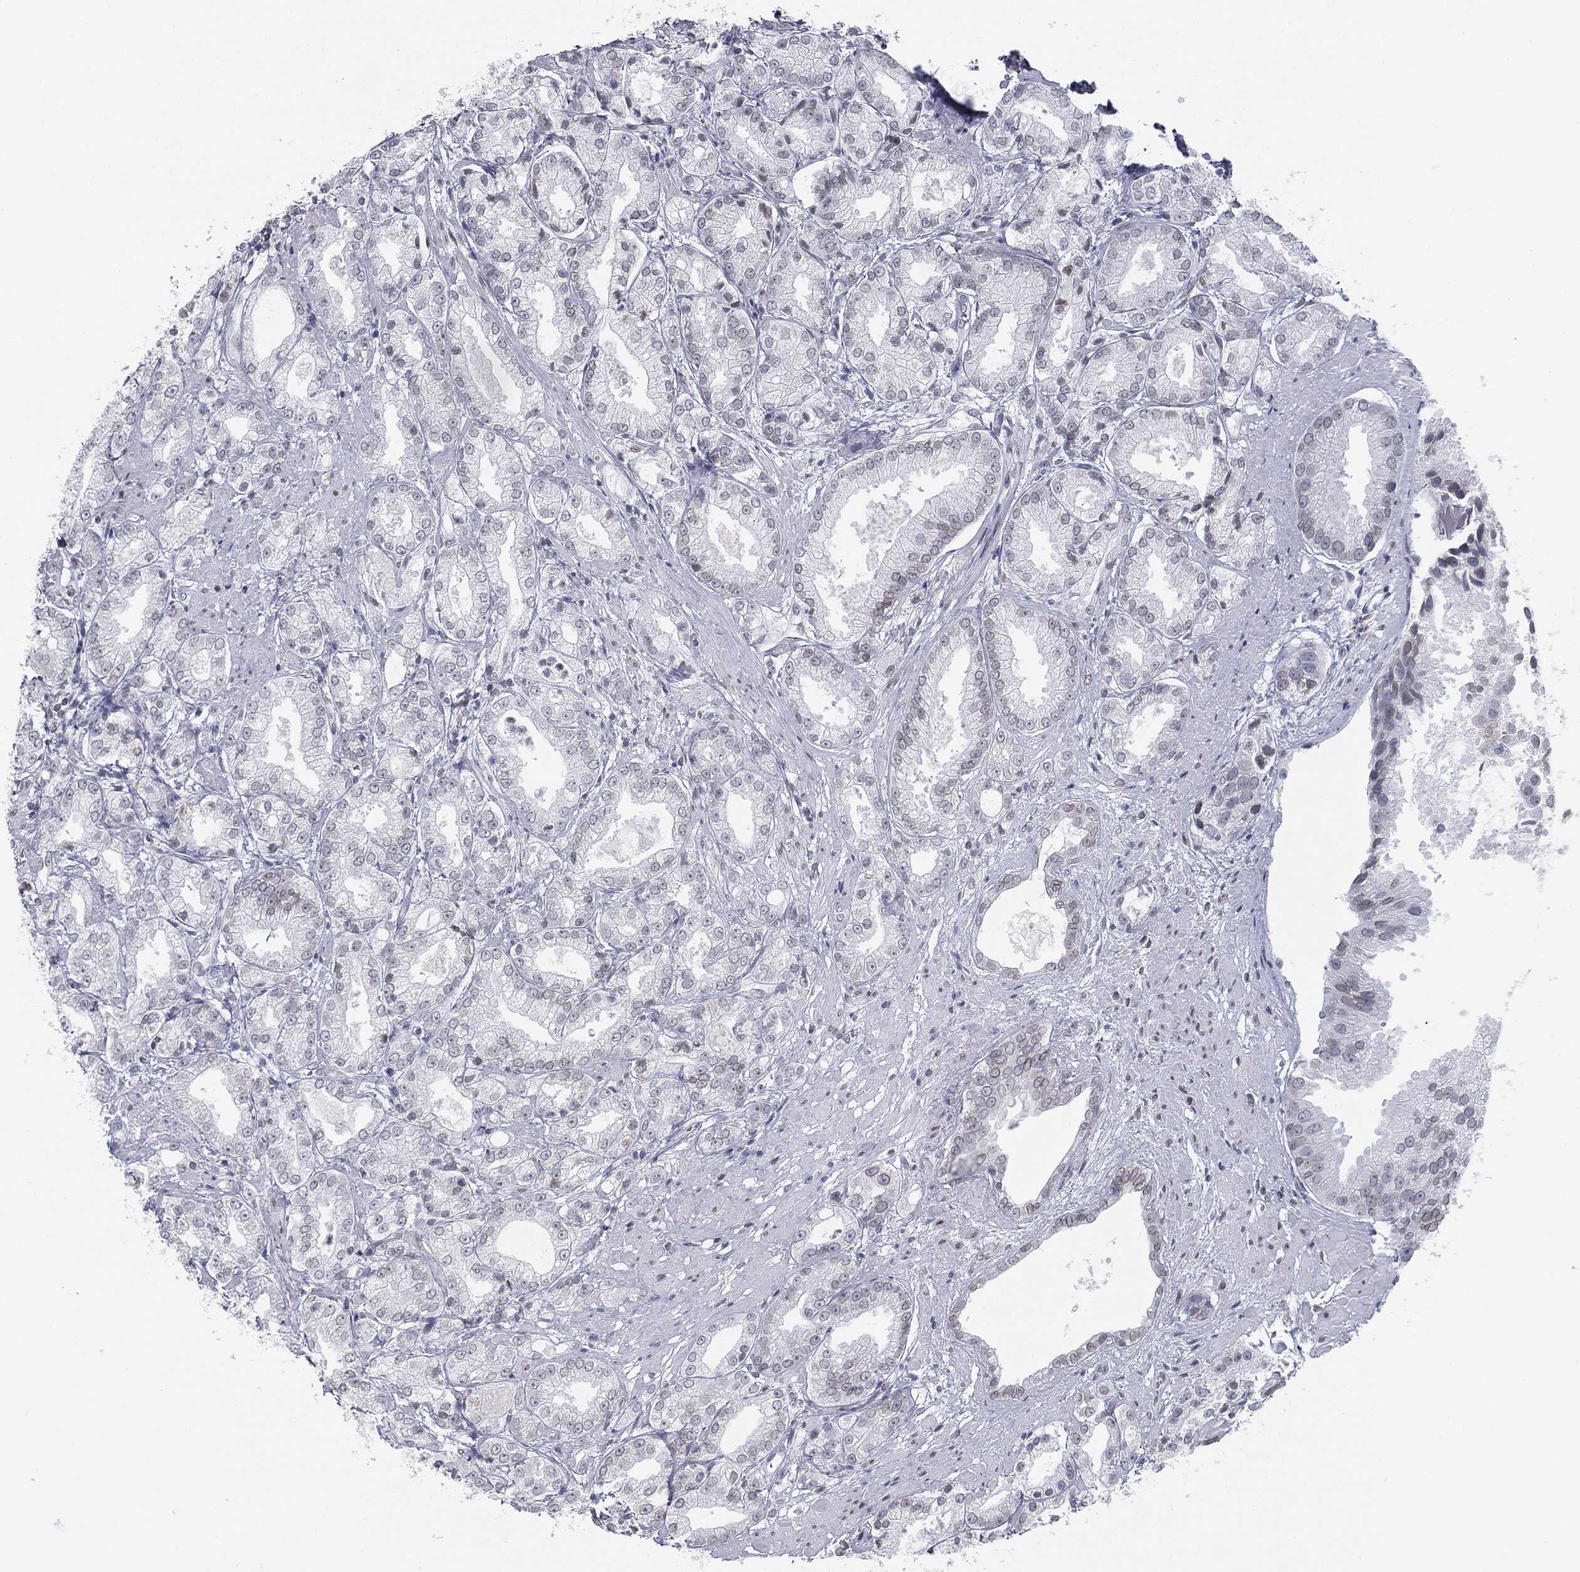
{"staining": {"intensity": "negative", "quantity": "none", "location": "none"}, "tissue": "prostate cancer", "cell_type": "Tumor cells", "image_type": "cancer", "snomed": [{"axis": "morphology", "description": "Adenocarcinoma, High grade"}, {"axis": "topography", "description": "Prostate"}], "caption": "The image shows no significant positivity in tumor cells of prostate cancer.", "gene": "ALDOB", "patient": {"sex": "male", "age": 61}}